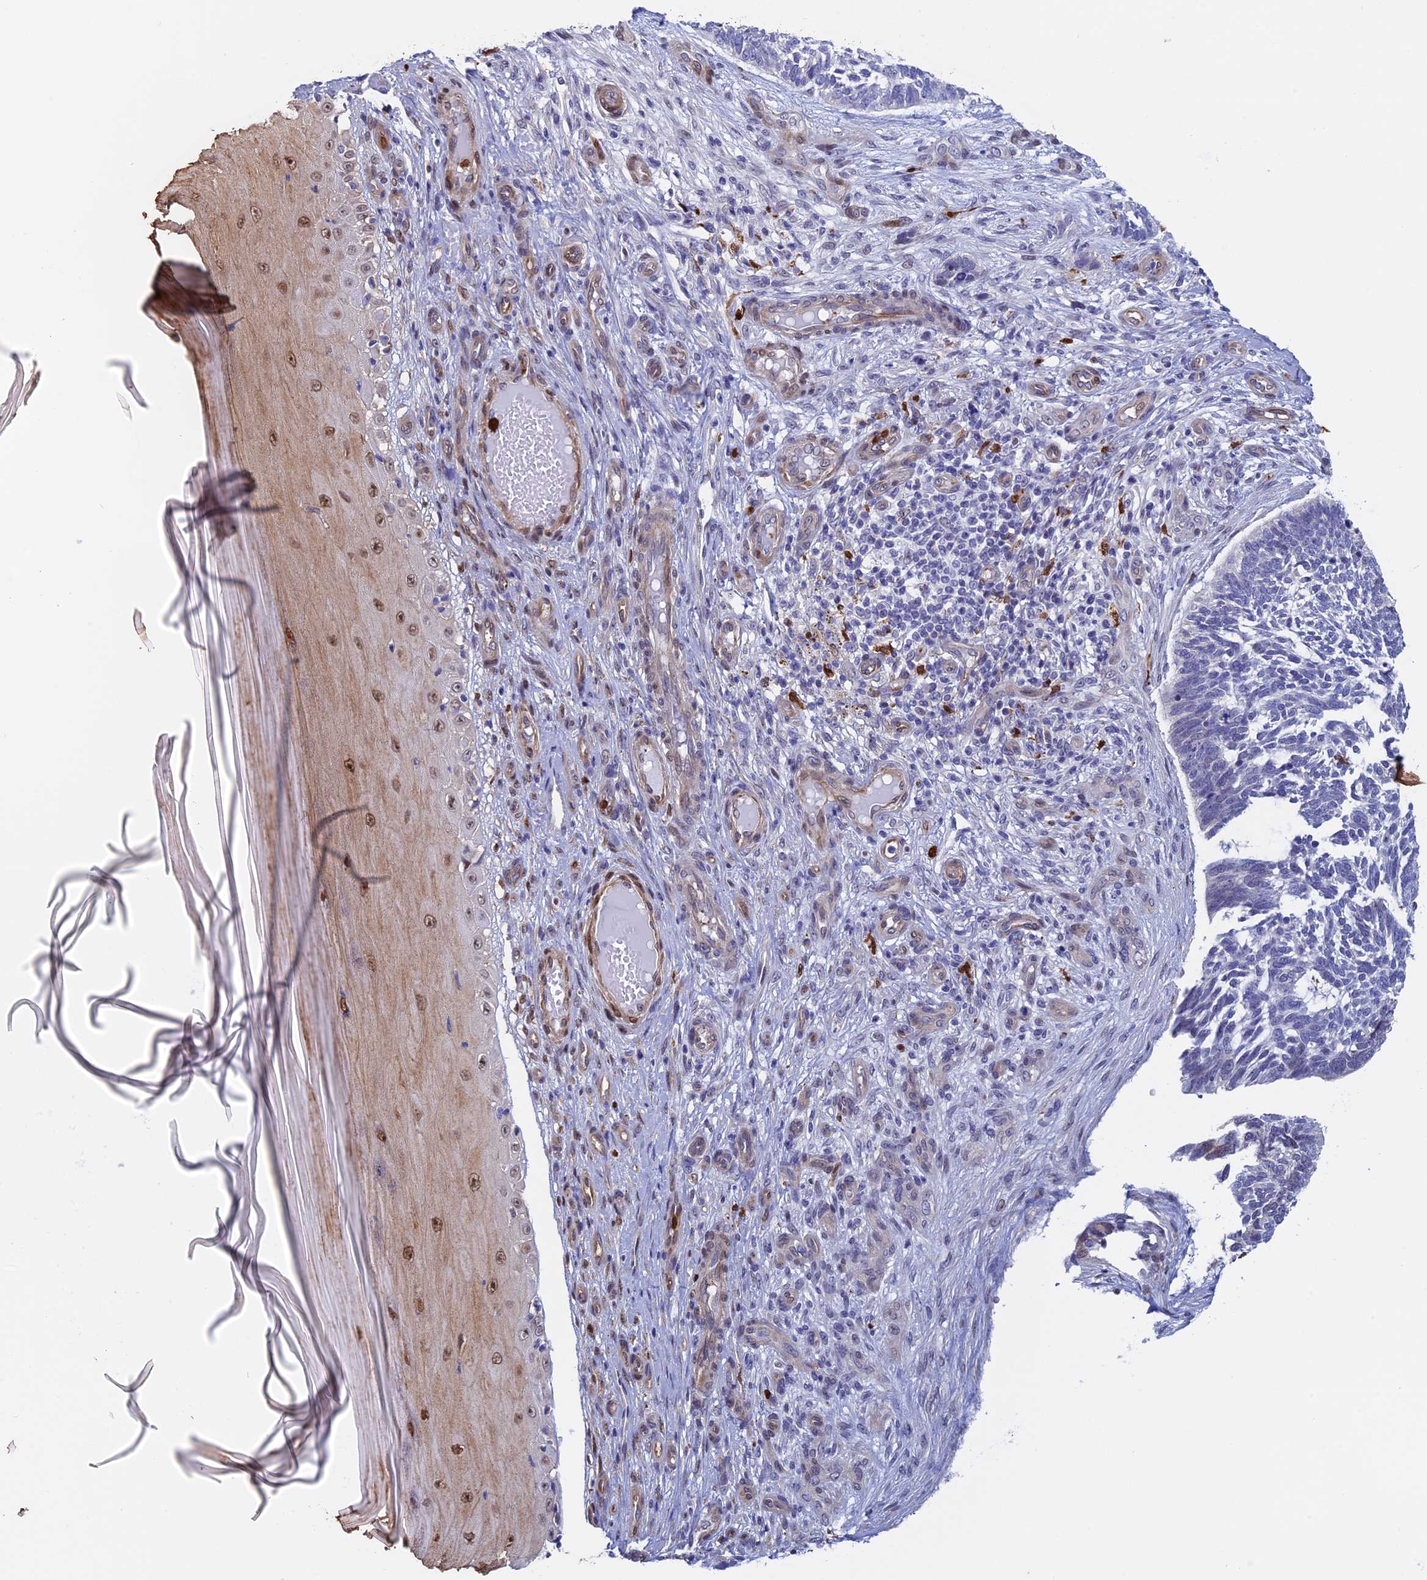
{"staining": {"intensity": "negative", "quantity": "none", "location": "none"}, "tissue": "skin cancer", "cell_type": "Tumor cells", "image_type": "cancer", "snomed": [{"axis": "morphology", "description": "Basal cell carcinoma"}, {"axis": "topography", "description": "Skin"}], "caption": "DAB immunohistochemical staining of human basal cell carcinoma (skin) reveals no significant positivity in tumor cells.", "gene": "SLC26A1", "patient": {"sex": "male", "age": 88}}